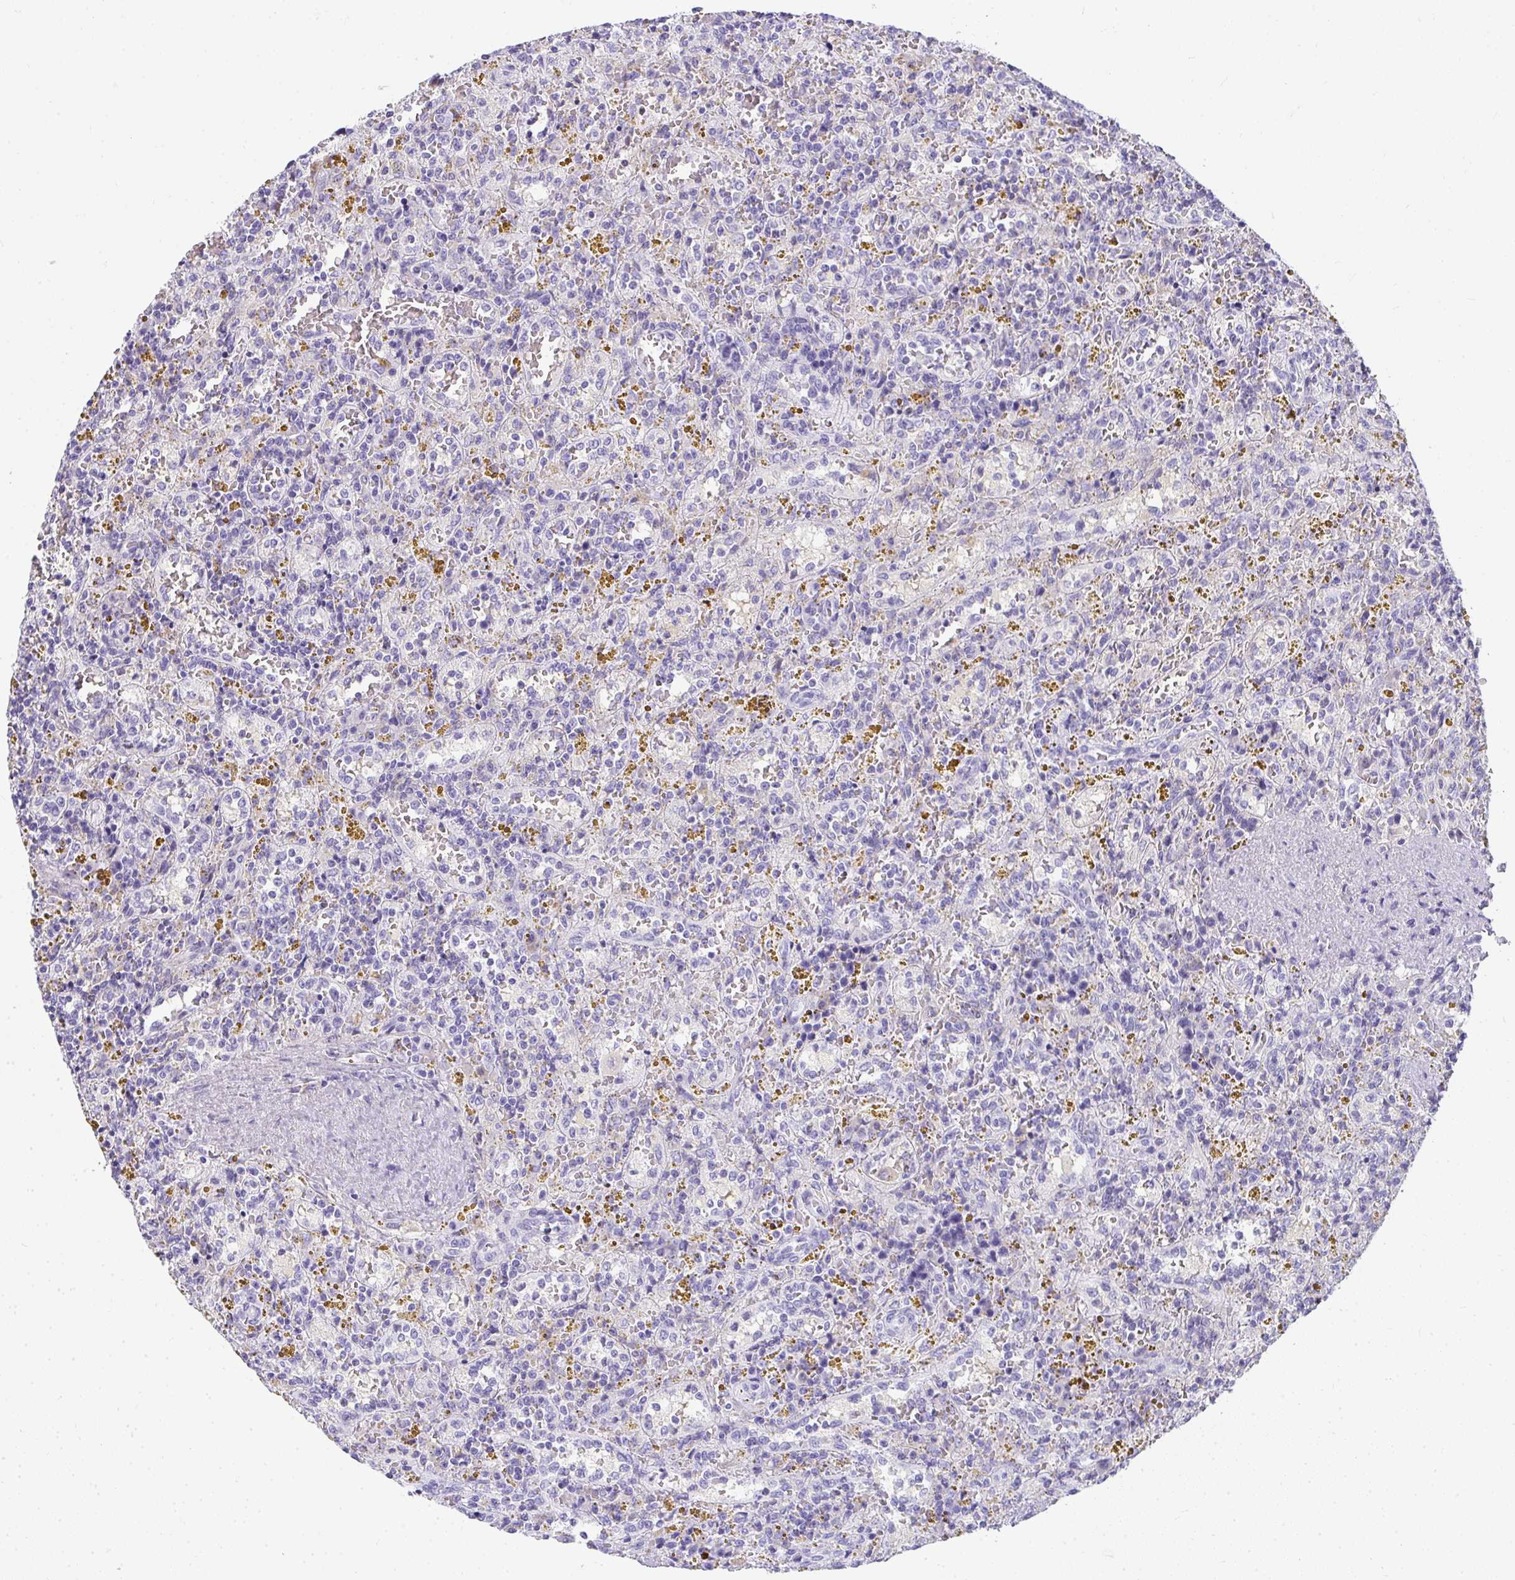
{"staining": {"intensity": "negative", "quantity": "none", "location": "none"}, "tissue": "lymphoma", "cell_type": "Tumor cells", "image_type": "cancer", "snomed": [{"axis": "morphology", "description": "Malignant lymphoma, non-Hodgkin's type, Low grade"}, {"axis": "topography", "description": "Spleen"}], "caption": "Micrograph shows no protein staining in tumor cells of malignant lymphoma, non-Hodgkin's type (low-grade) tissue.", "gene": "ZSWIM3", "patient": {"sex": "female", "age": 65}}